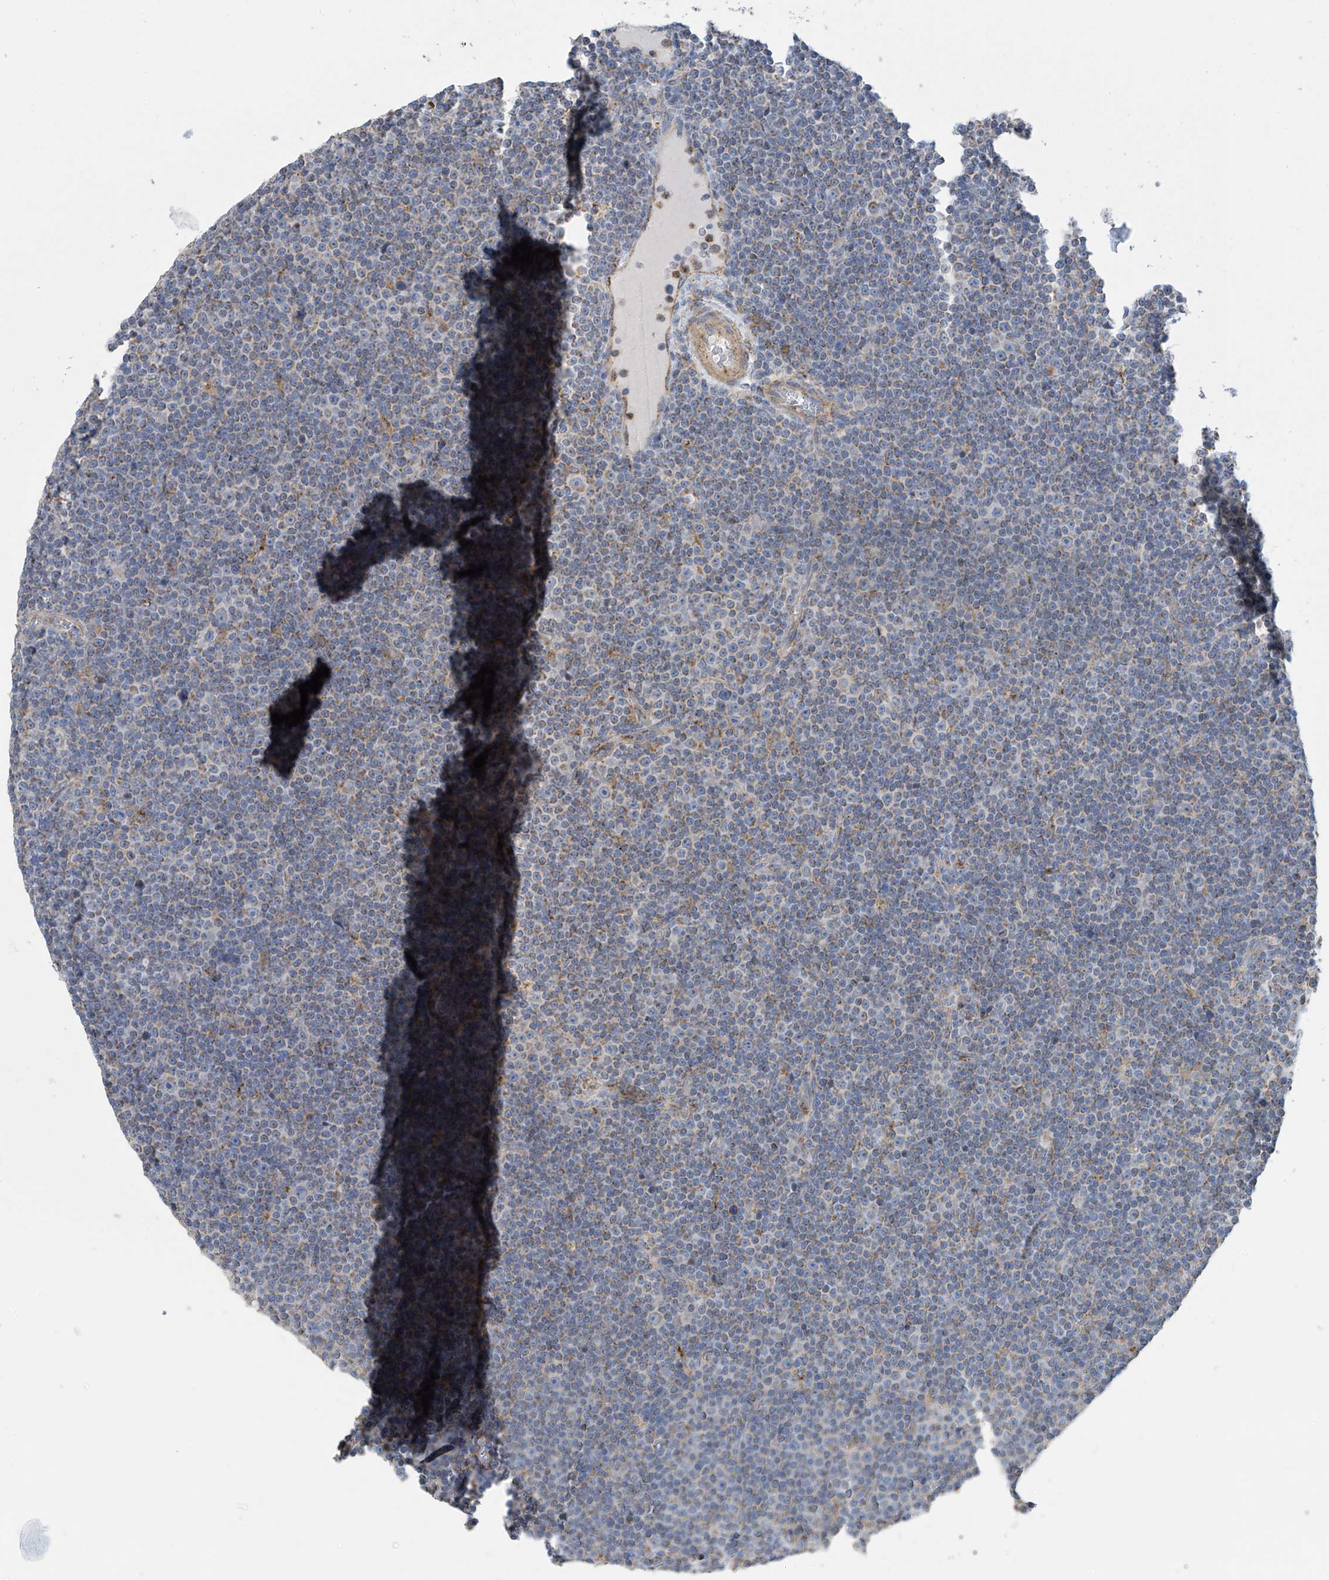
{"staining": {"intensity": "weak", "quantity": "<25%", "location": "cytoplasmic/membranous"}, "tissue": "lymphoma", "cell_type": "Tumor cells", "image_type": "cancer", "snomed": [{"axis": "morphology", "description": "Malignant lymphoma, non-Hodgkin's type, Low grade"}, {"axis": "topography", "description": "Lymph node"}], "caption": "An immunohistochemistry (IHC) micrograph of malignant lymphoma, non-Hodgkin's type (low-grade) is shown. There is no staining in tumor cells of malignant lymphoma, non-Hodgkin's type (low-grade).", "gene": "ITM2B", "patient": {"sex": "female", "age": 67}}